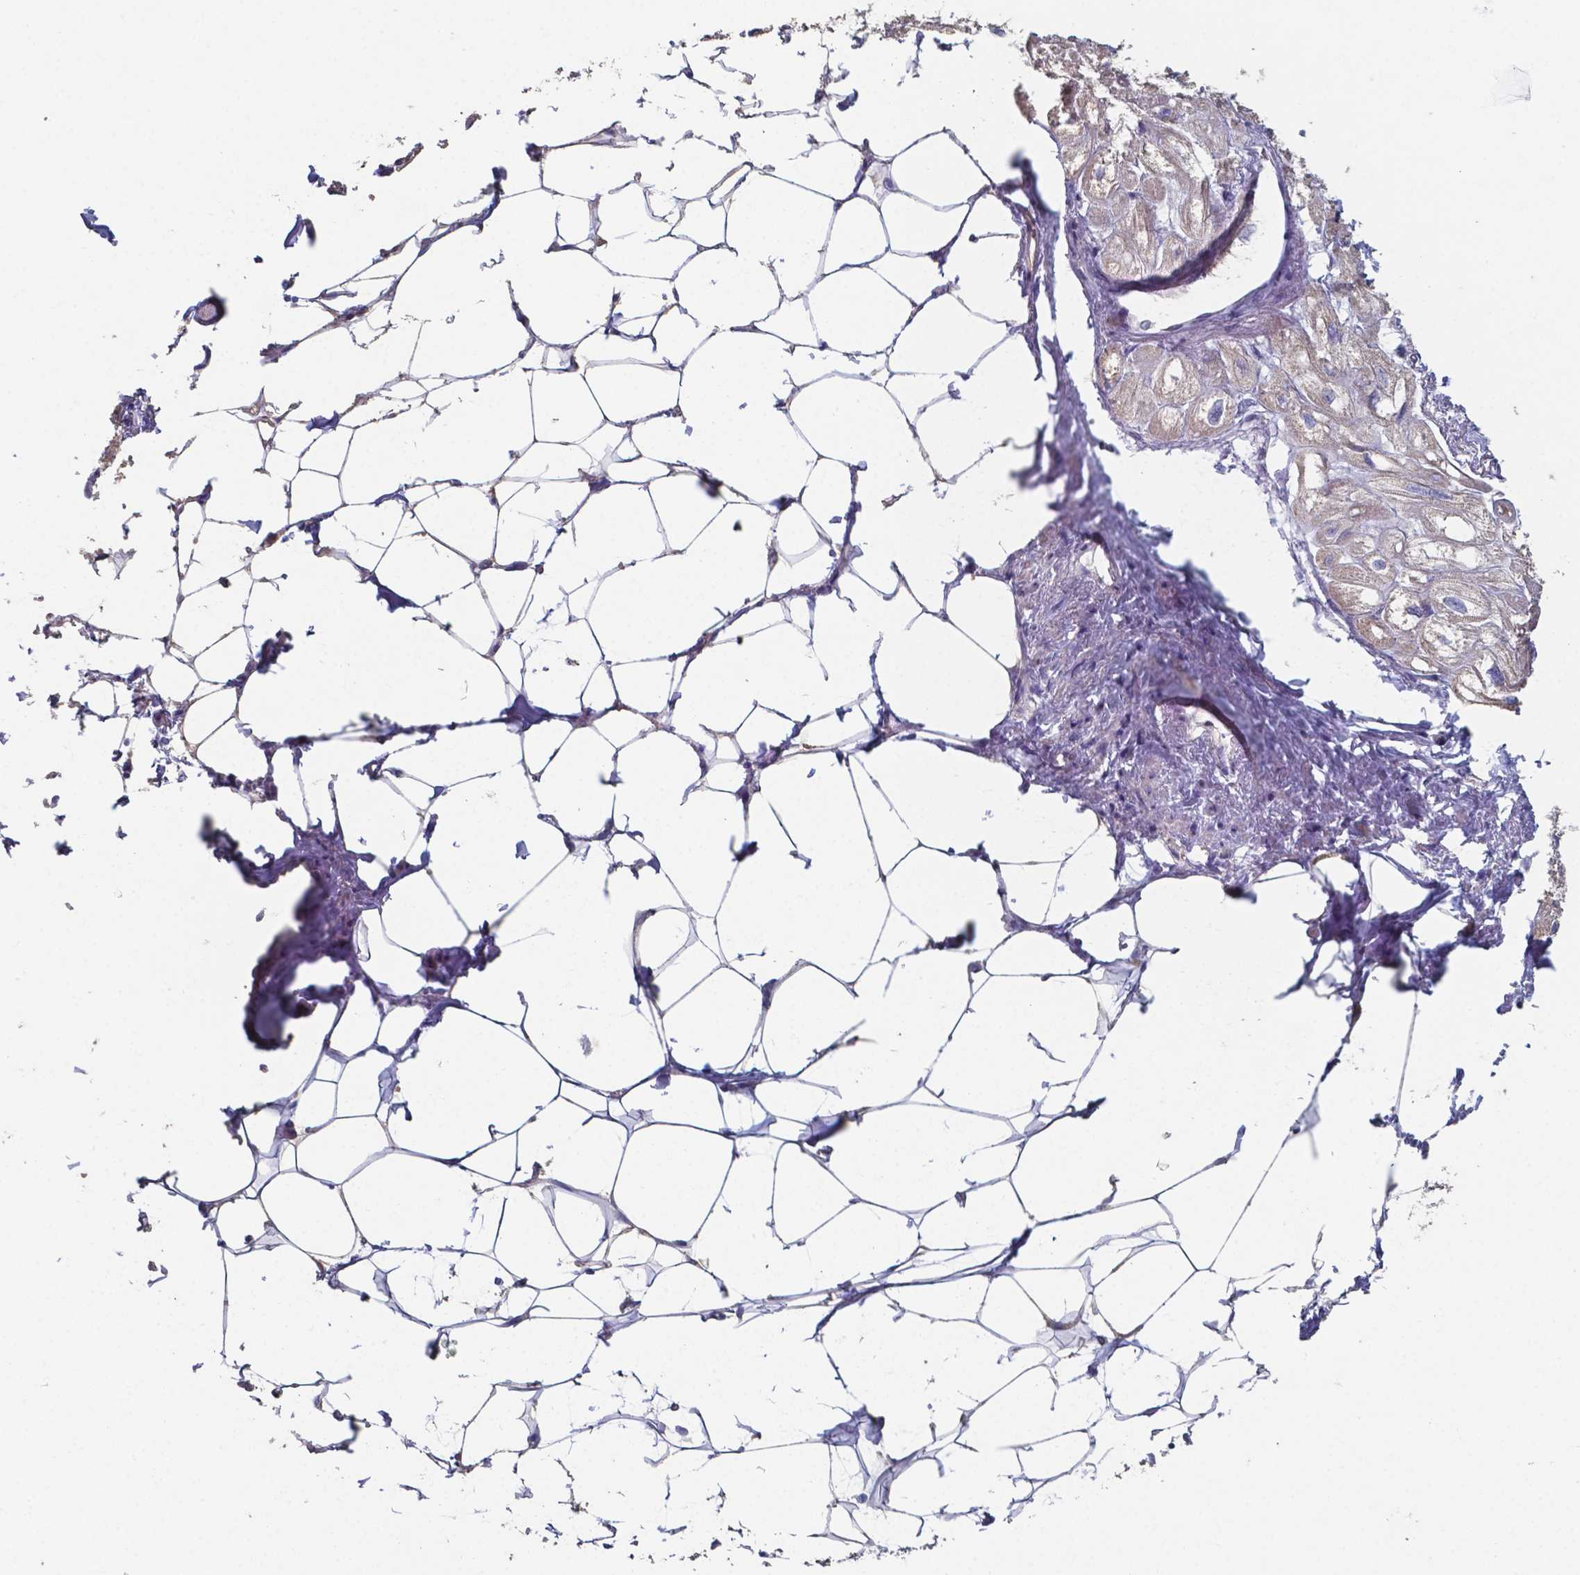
{"staining": {"intensity": "weak", "quantity": "<25%", "location": "cytoplasmic/membranous"}, "tissue": "heart muscle", "cell_type": "Cardiomyocytes", "image_type": "normal", "snomed": [{"axis": "morphology", "description": "Normal tissue, NOS"}, {"axis": "topography", "description": "Heart"}], "caption": "Immunohistochemistry photomicrograph of unremarkable heart muscle: heart muscle stained with DAB (3,3'-diaminobenzidine) exhibits no significant protein expression in cardiomyocytes. The staining is performed using DAB brown chromogen with nuclei counter-stained in using hematoxylin.", "gene": "FOXJ1", "patient": {"sex": "female", "age": 69}}